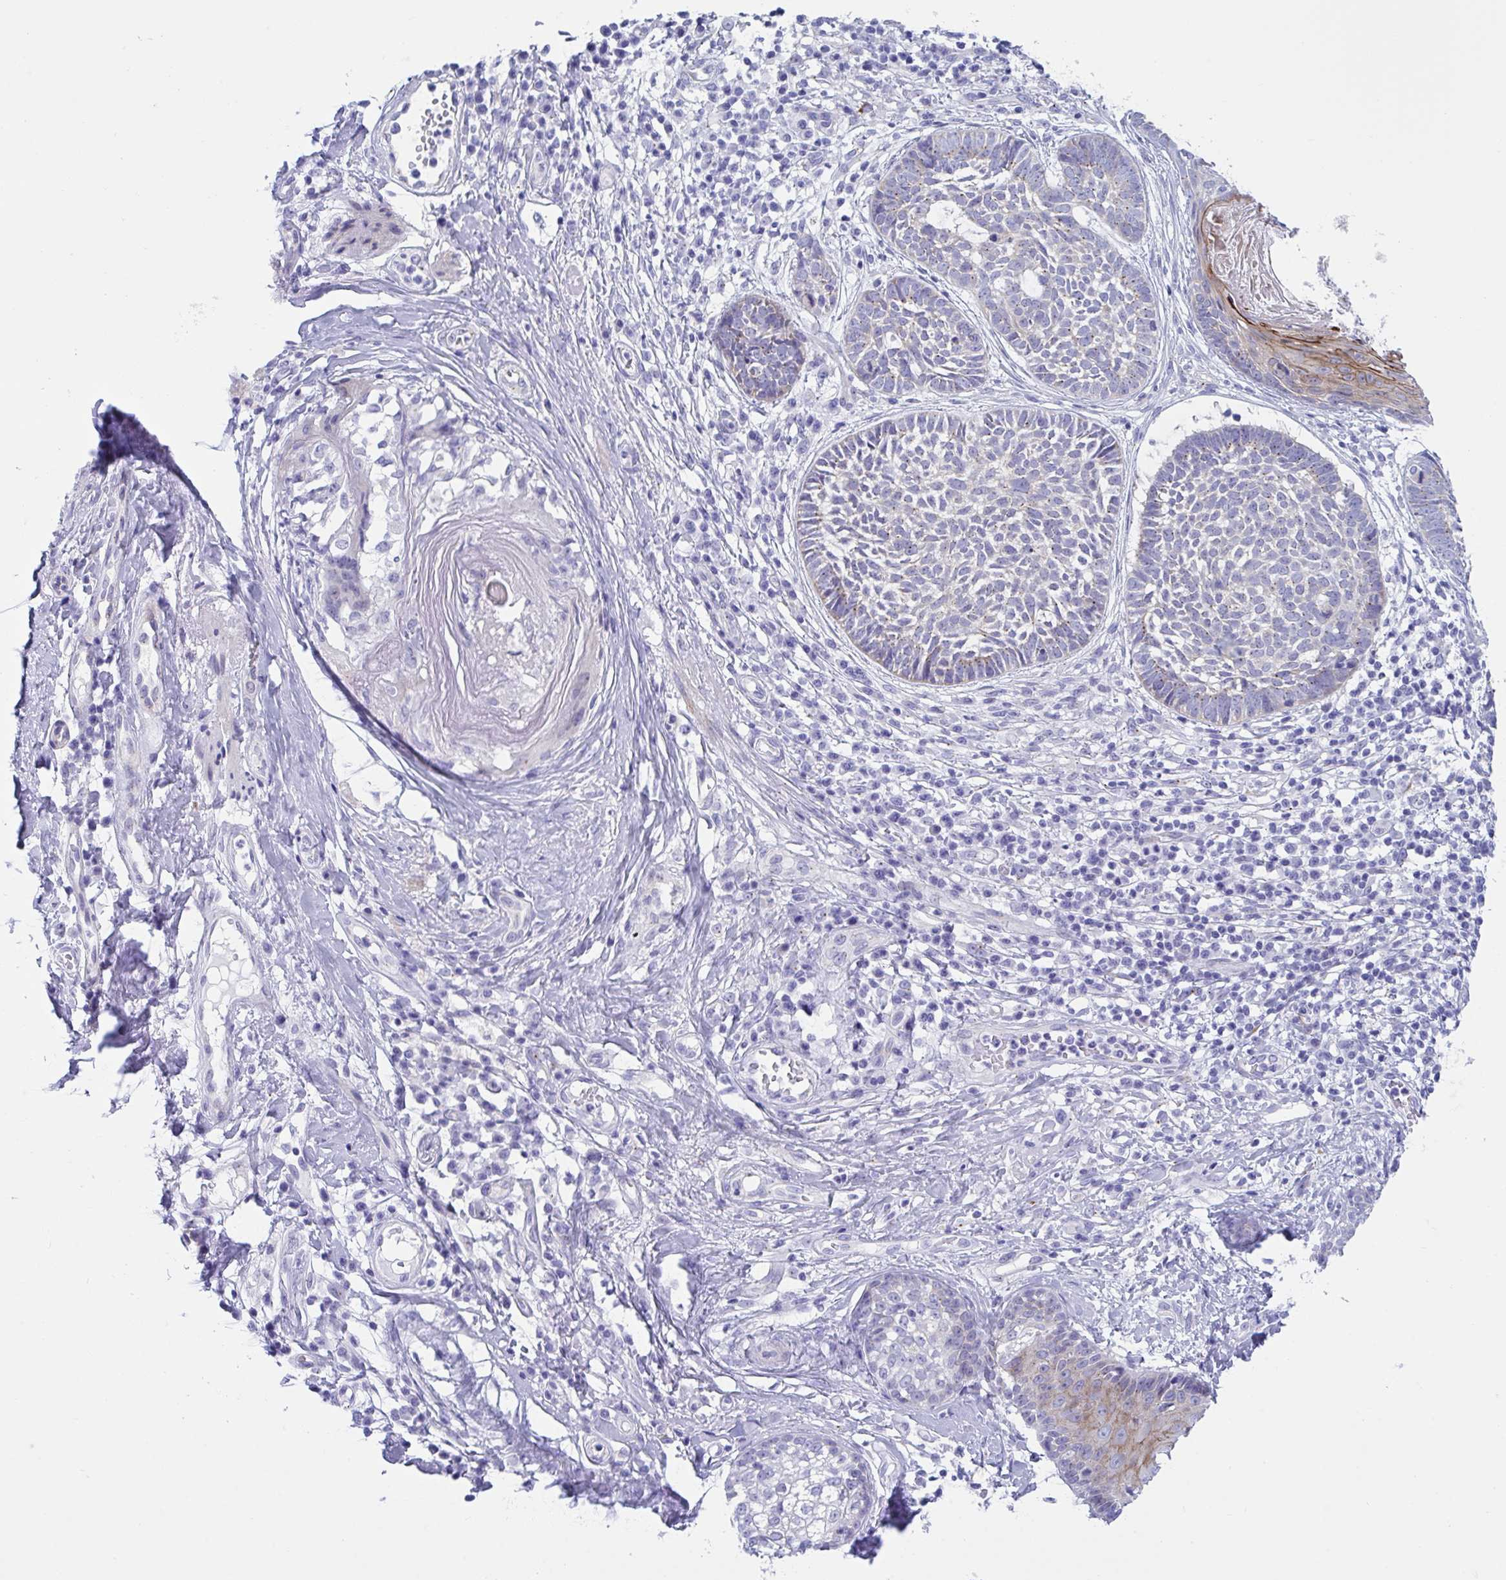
{"staining": {"intensity": "negative", "quantity": "none", "location": "none"}, "tissue": "skin cancer", "cell_type": "Tumor cells", "image_type": "cancer", "snomed": [{"axis": "morphology", "description": "Basal cell carcinoma"}, {"axis": "topography", "description": "Skin"}], "caption": "A photomicrograph of human skin basal cell carcinoma is negative for staining in tumor cells.", "gene": "TTC30B", "patient": {"sex": "female", "age": 89}}